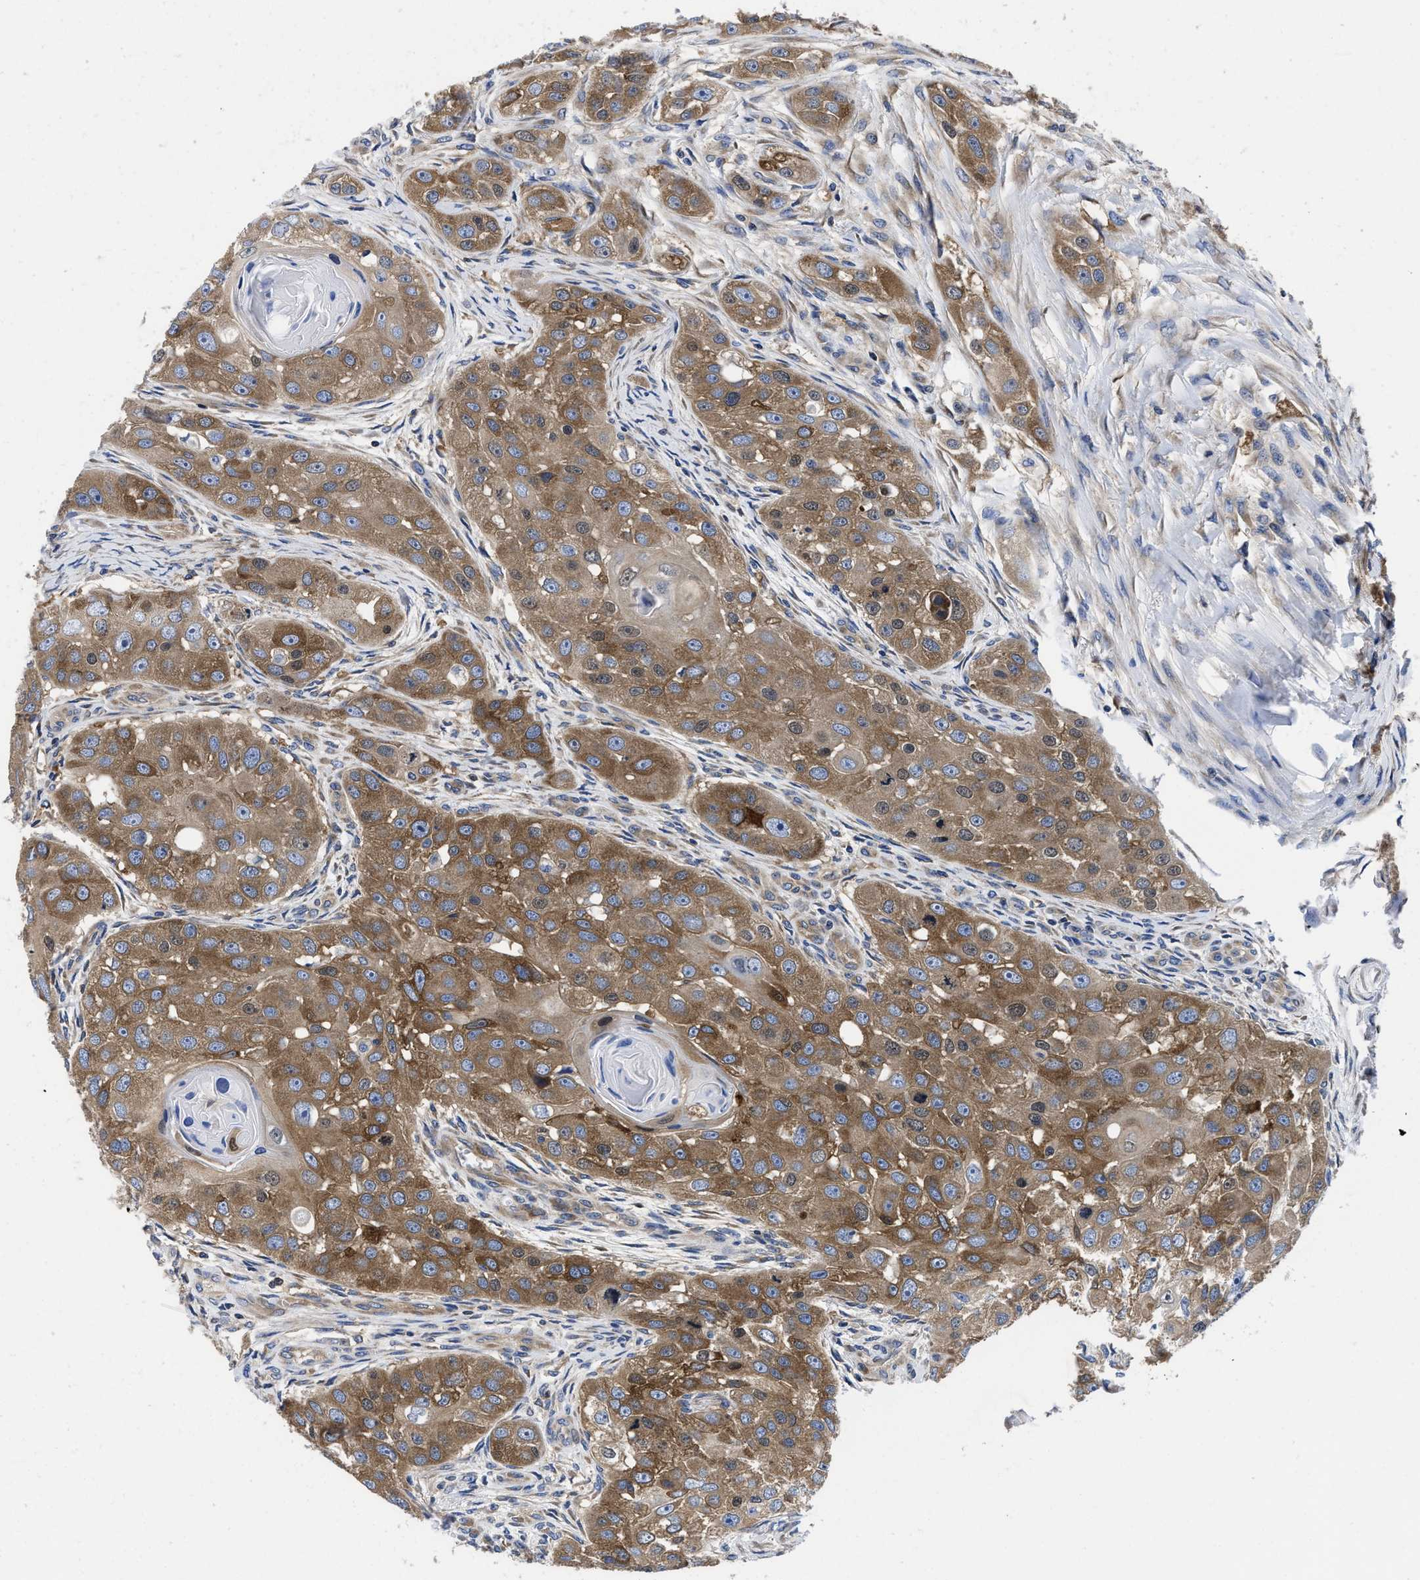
{"staining": {"intensity": "moderate", "quantity": ">75%", "location": "cytoplasmic/membranous"}, "tissue": "head and neck cancer", "cell_type": "Tumor cells", "image_type": "cancer", "snomed": [{"axis": "morphology", "description": "Normal tissue, NOS"}, {"axis": "morphology", "description": "Squamous cell carcinoma, NOS"}, {"axis": "topography", "description": "Skeletal muscle"}, {"axis": "topography", "description": "Head-Neck"}], "caption": "DAB (3,3'-diaminobenzidine) immunohistochemical staining of human head and neck cancer (squamous cell carcinoma) shows moderate cytoplasmic/membranous protein staining in approximately >75% of tumor cells. Immunohistochemistry (ihc) stains the protein of interest in brown and the nuclei are stained blue.", "gene": "YARS1", "patient": {"sex": "male", "age": 51}}